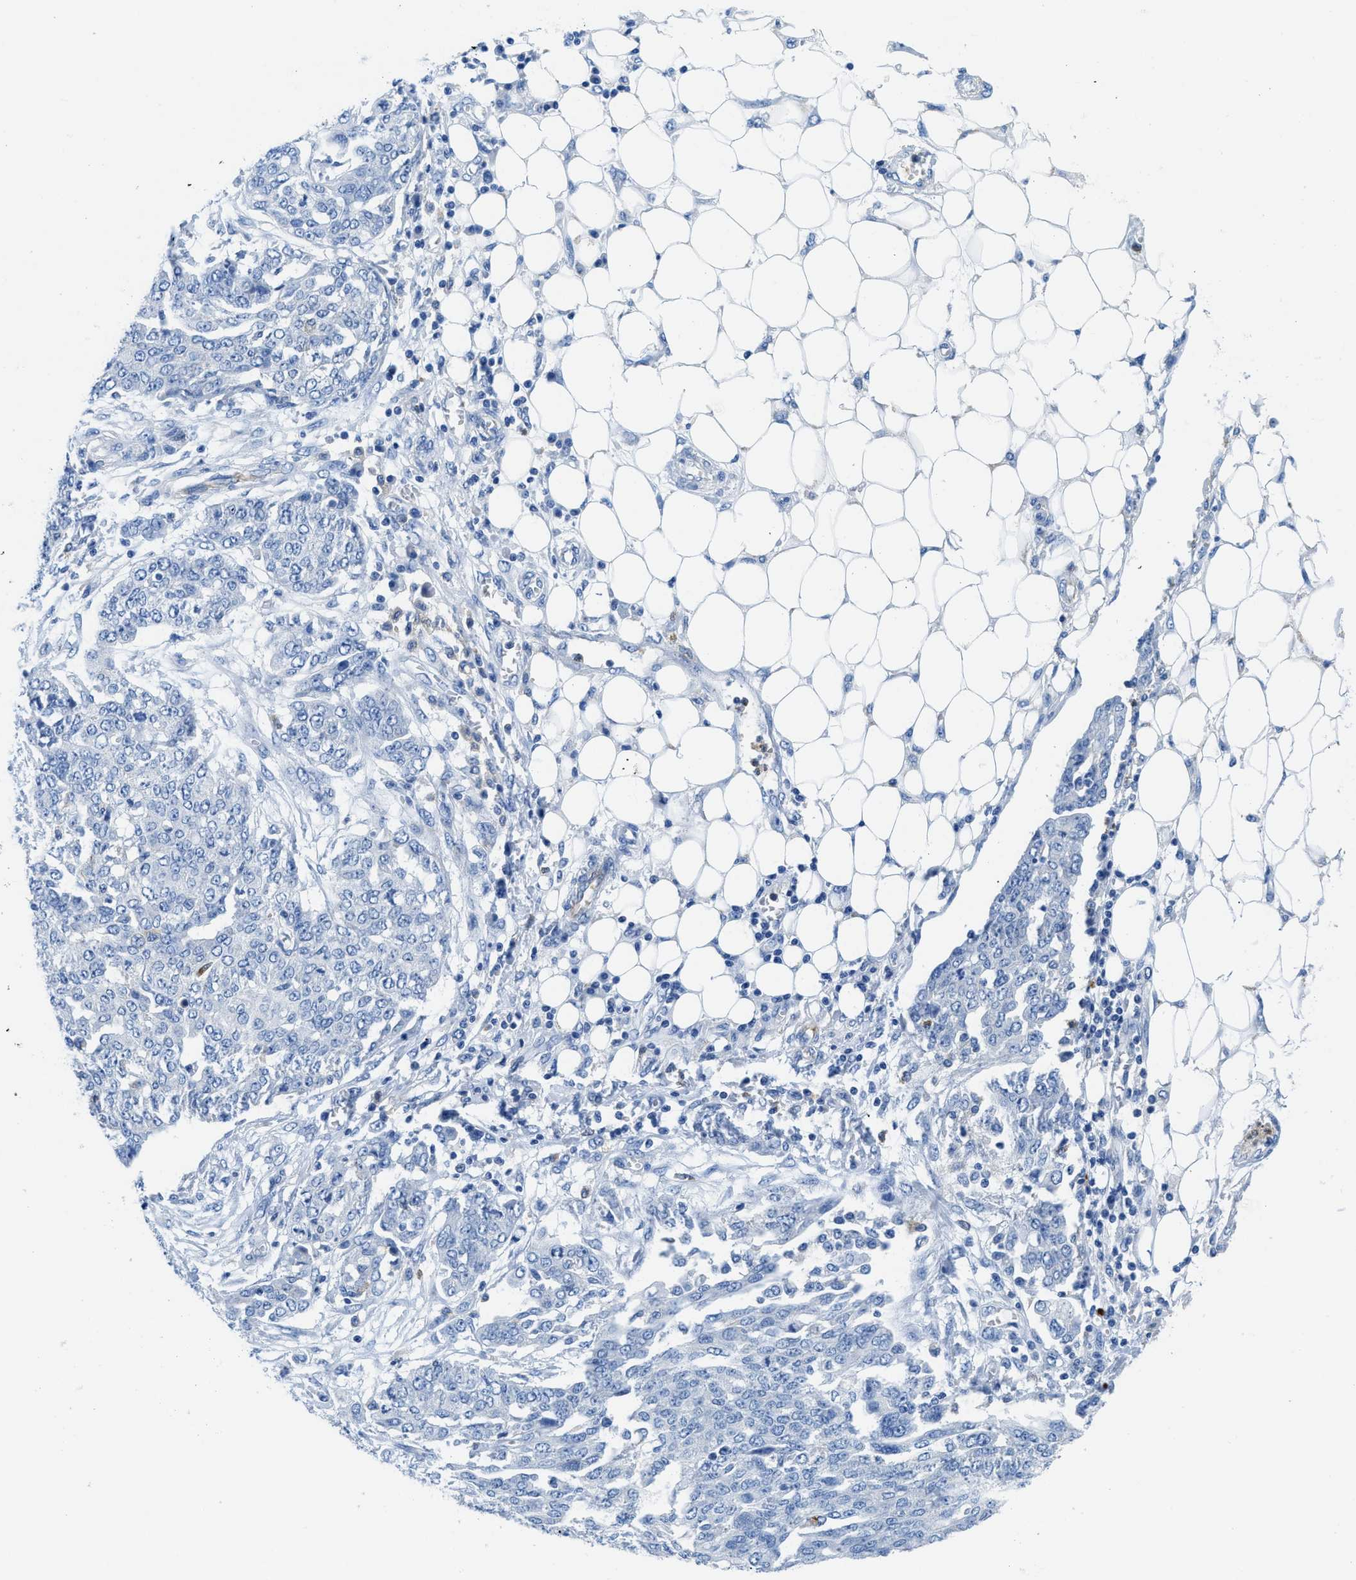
{"staining": {"intensity": "negative", "quantity": "none", "location": "none"}, "tissue": "ovarian cancer", "cell_type": "Tumor cells", "image_type": "cancer", "snomed": [{"axis": "morphology", "description": "Cystadenocarcinoma, serous, NOS"}, {"axis": "topography", "description": "Soft tissue"}, {"axis": "topography", "description": "Ovary"}], "caption": "This is an IHC histopathology image of human ovarian serous cystadenocarcinoma. There is no expression in tumor cells.", "gene": "NEB", "patient": {"sex": "female", "age": 57}}